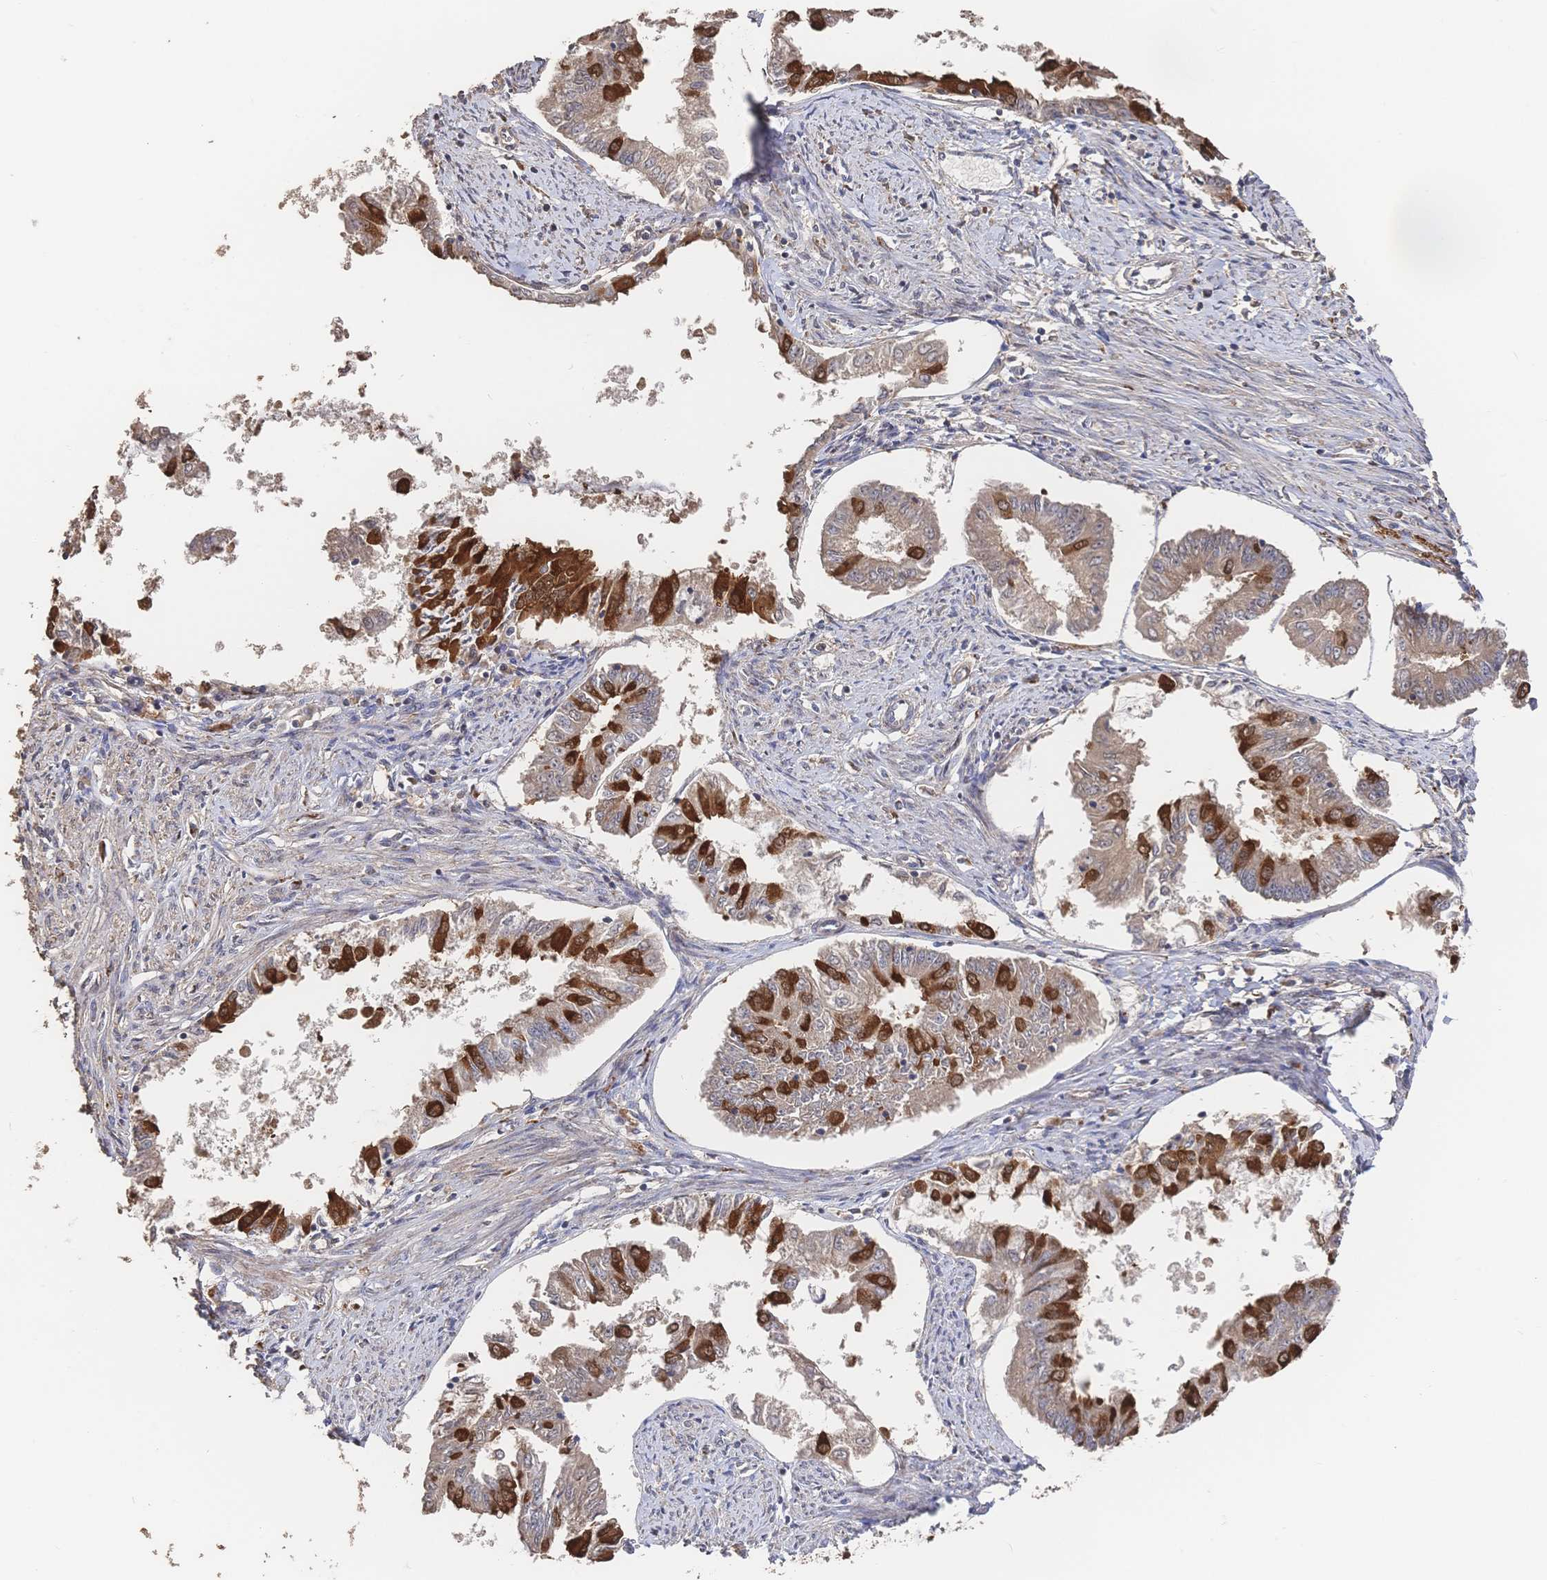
{"staining": {"intensity": "strong", "quantity": "25%-75%", "location": "cytoplasmic/membranous"}, "tissue": "endometrial cancer", "cell_type": "Tumor cells", "image_type": "cancer", "snomed": [{"axis": "morphology", "description": "Adenocarcinoma, NOS"}, {"axis": "topography", "description": "Endometrium"}], "caption": "Immunohistochemical staining of human endometrial cancer (adenocarcinoma) reveals high levels of strong cytoplasmic/membranous staining in about 25%-75% of tumor cells.", "gene": "DNAJA4", "patient": {"sex": "female", "age": 76}}